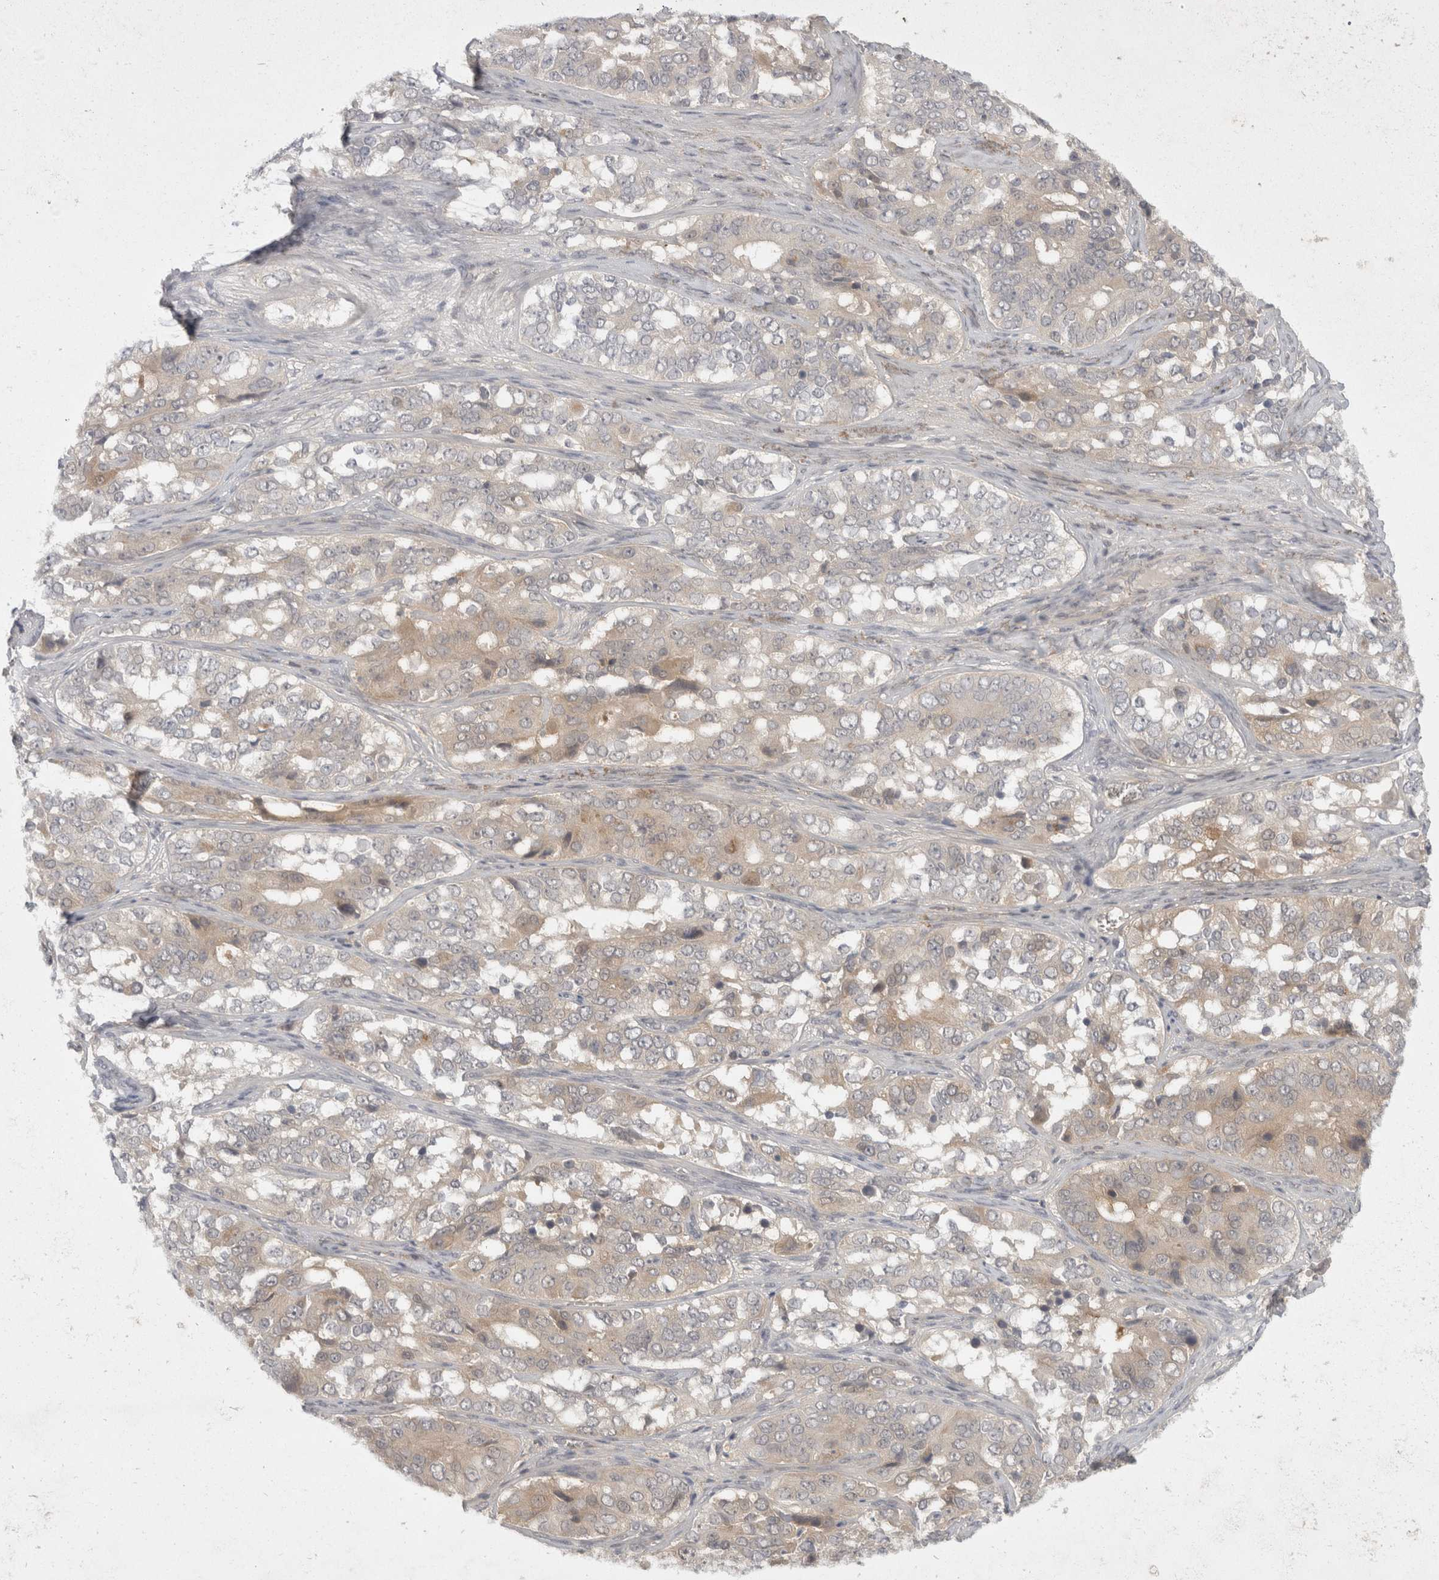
{"staining": {"intensity": "weak", "quantity": "<25%", "location": "cytoplasmic/membranous"}, "tissue": "ovarian cancer", "cell_type": "Tumor cells", "image_type": "cancer", "snomed": [{"axis": "morphology", "description": "Carcinoma, endometroid"}, {"axis": "topography", "description": "Ovary"}], "caption": "Ovarian cancer (endometroid carcinoma) was stained to show a protein in brown. There is no significant staining in tumor cells. Brightfield microscopy of immunohistochemistry (IHC) stained with DAB (3,3'-diaminobenzidine) (brown) and hematoxylin (blue), captured at high magnification.", "gene": "TOM1L2", "patient": {"sex": "female", "age": 51}}